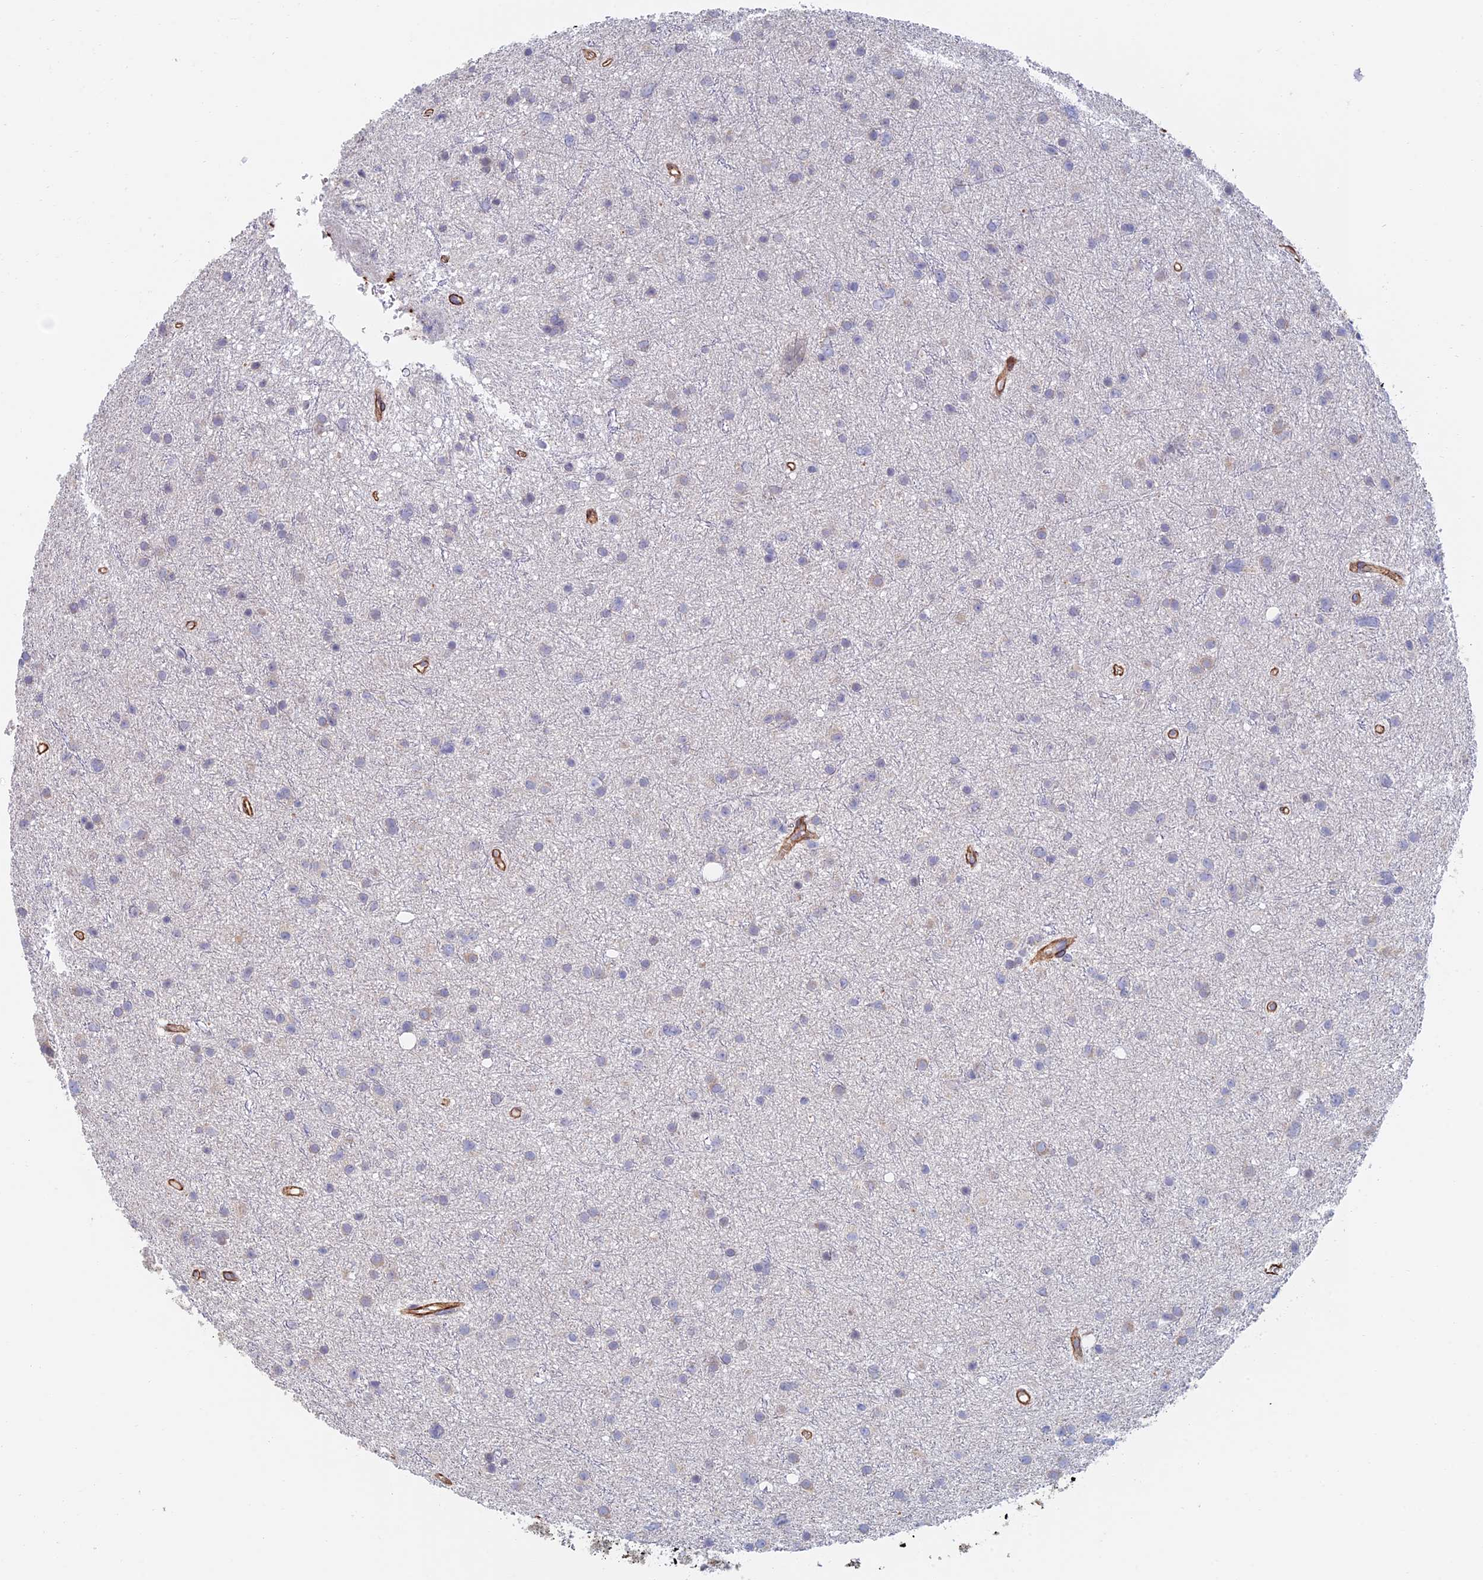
{"staining": {"intensity": "negative", "quantity": "none", "location": "none"}, "tissue": "glioma", "cell_type": "Tumor cells", "image_type": "cancer", "snomed": [{"axis": "morphology", "description": "Glioma, malignant, Low grade"}, {"axis": "topography", "description": "Cerebral cortex"}], "caption": "Immunohistochemistry (IHC) of human malignant low-grade glioma shows no expression in tumor cells. (Stains: DAB (3,3'-diaminobenzidine) immunohistochemistry (IHC) with hematoxylin counter stain, Microscopy: brightfield microscopy at high magnification).", "gene": "PAK4", "patient": {"sex": "female", "age": 39}}